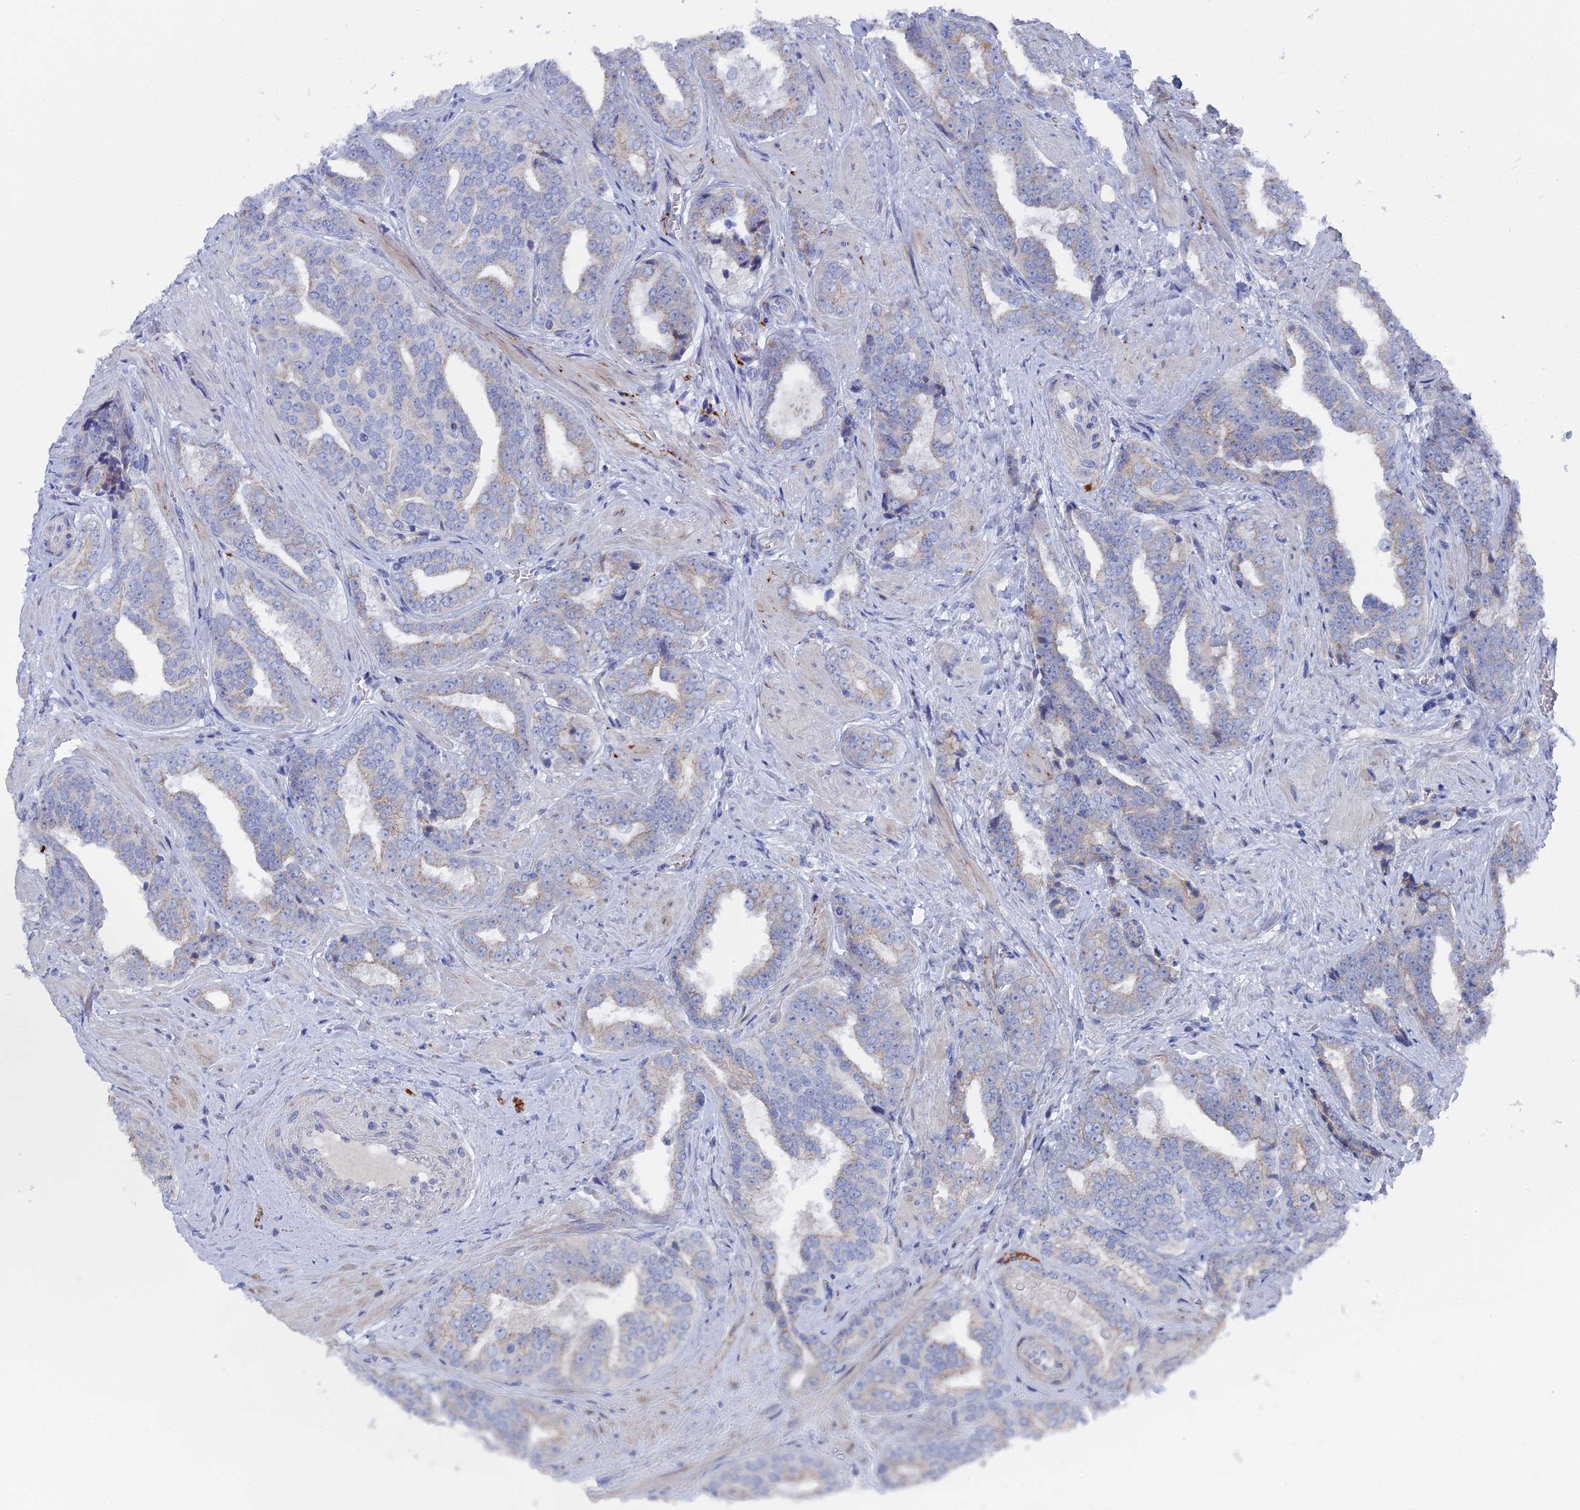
{"staining": {"intensity": "negative", "quantity": "none", "location": "none"}, "tissue": "prostate cancer", "cell_type": "Tumor cells", "image_type": "cancer", "snomed": [{"axis": "morphology", "description": "Adenocarcinoma, High grade"}, {"axis": "topography", "description": "Prostate"}], "caption": "This is an immunohistochemistry (IHC) photomicrograph of human prostate cancer. There is no staining in tumor cells.", "gene": "TMEM161A", "patient": {"sex": "male", "age": 67}}